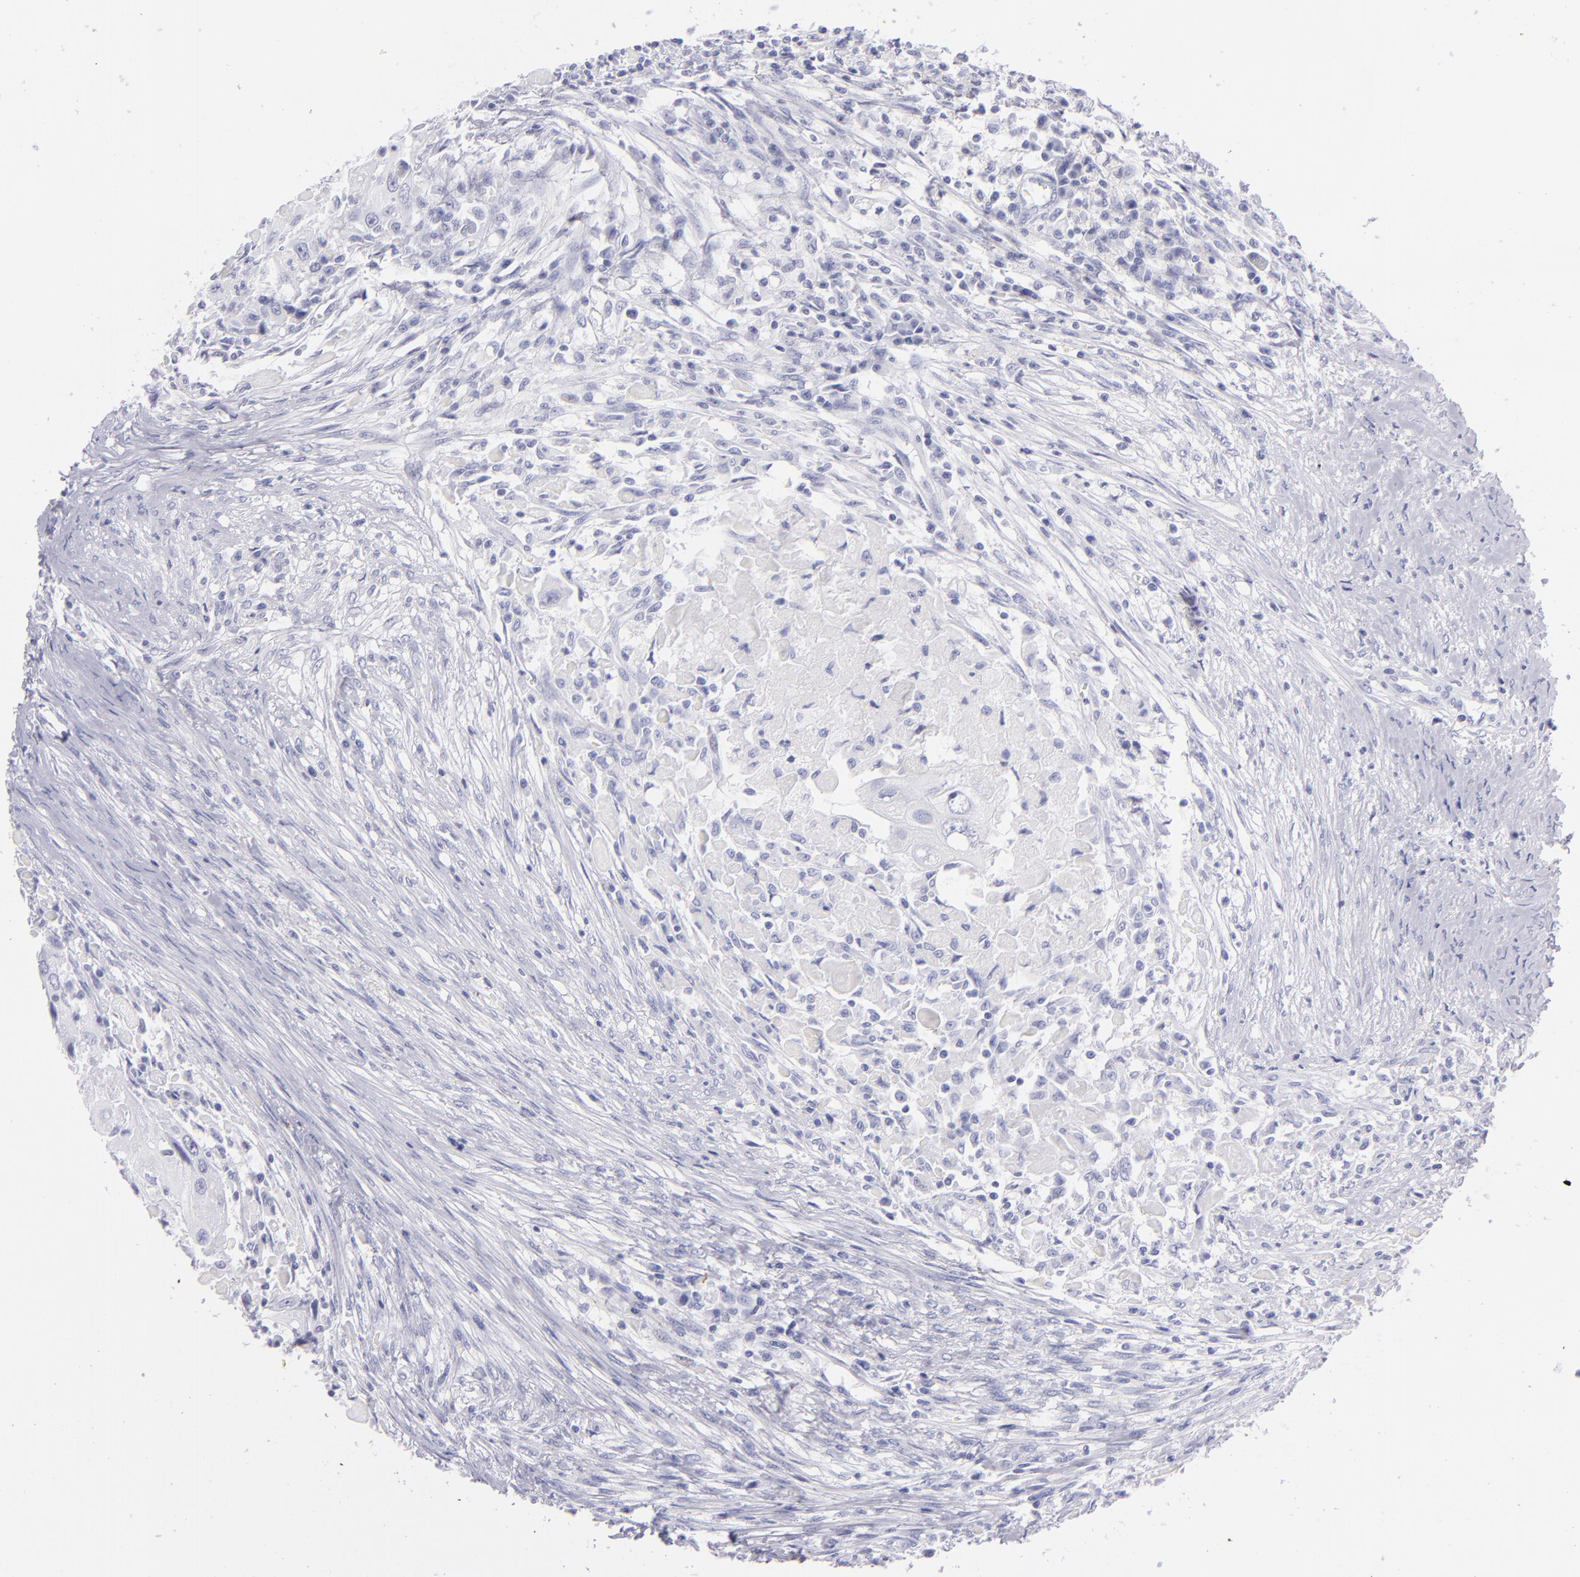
{"staining": {"intensity": "negative", "quantity": "none", "location": "none"}, "tissue": "head and neck cancer", "cell_type": "Tumor cells", "image_type": "cancer", "snomed": [{"axis": "morphology", "description": "Squamous cell carcinoma, NOS"}, {"axis": "topography", "description": "Head-Neck"}], "caption": "Immunohistochemistry (IHC) of head and neck cancer (squamous cell carcinoma) exhibits no staining in tumor cells.", "gene": "PRPH", "patient": {"sex": "male", "age": 64}}